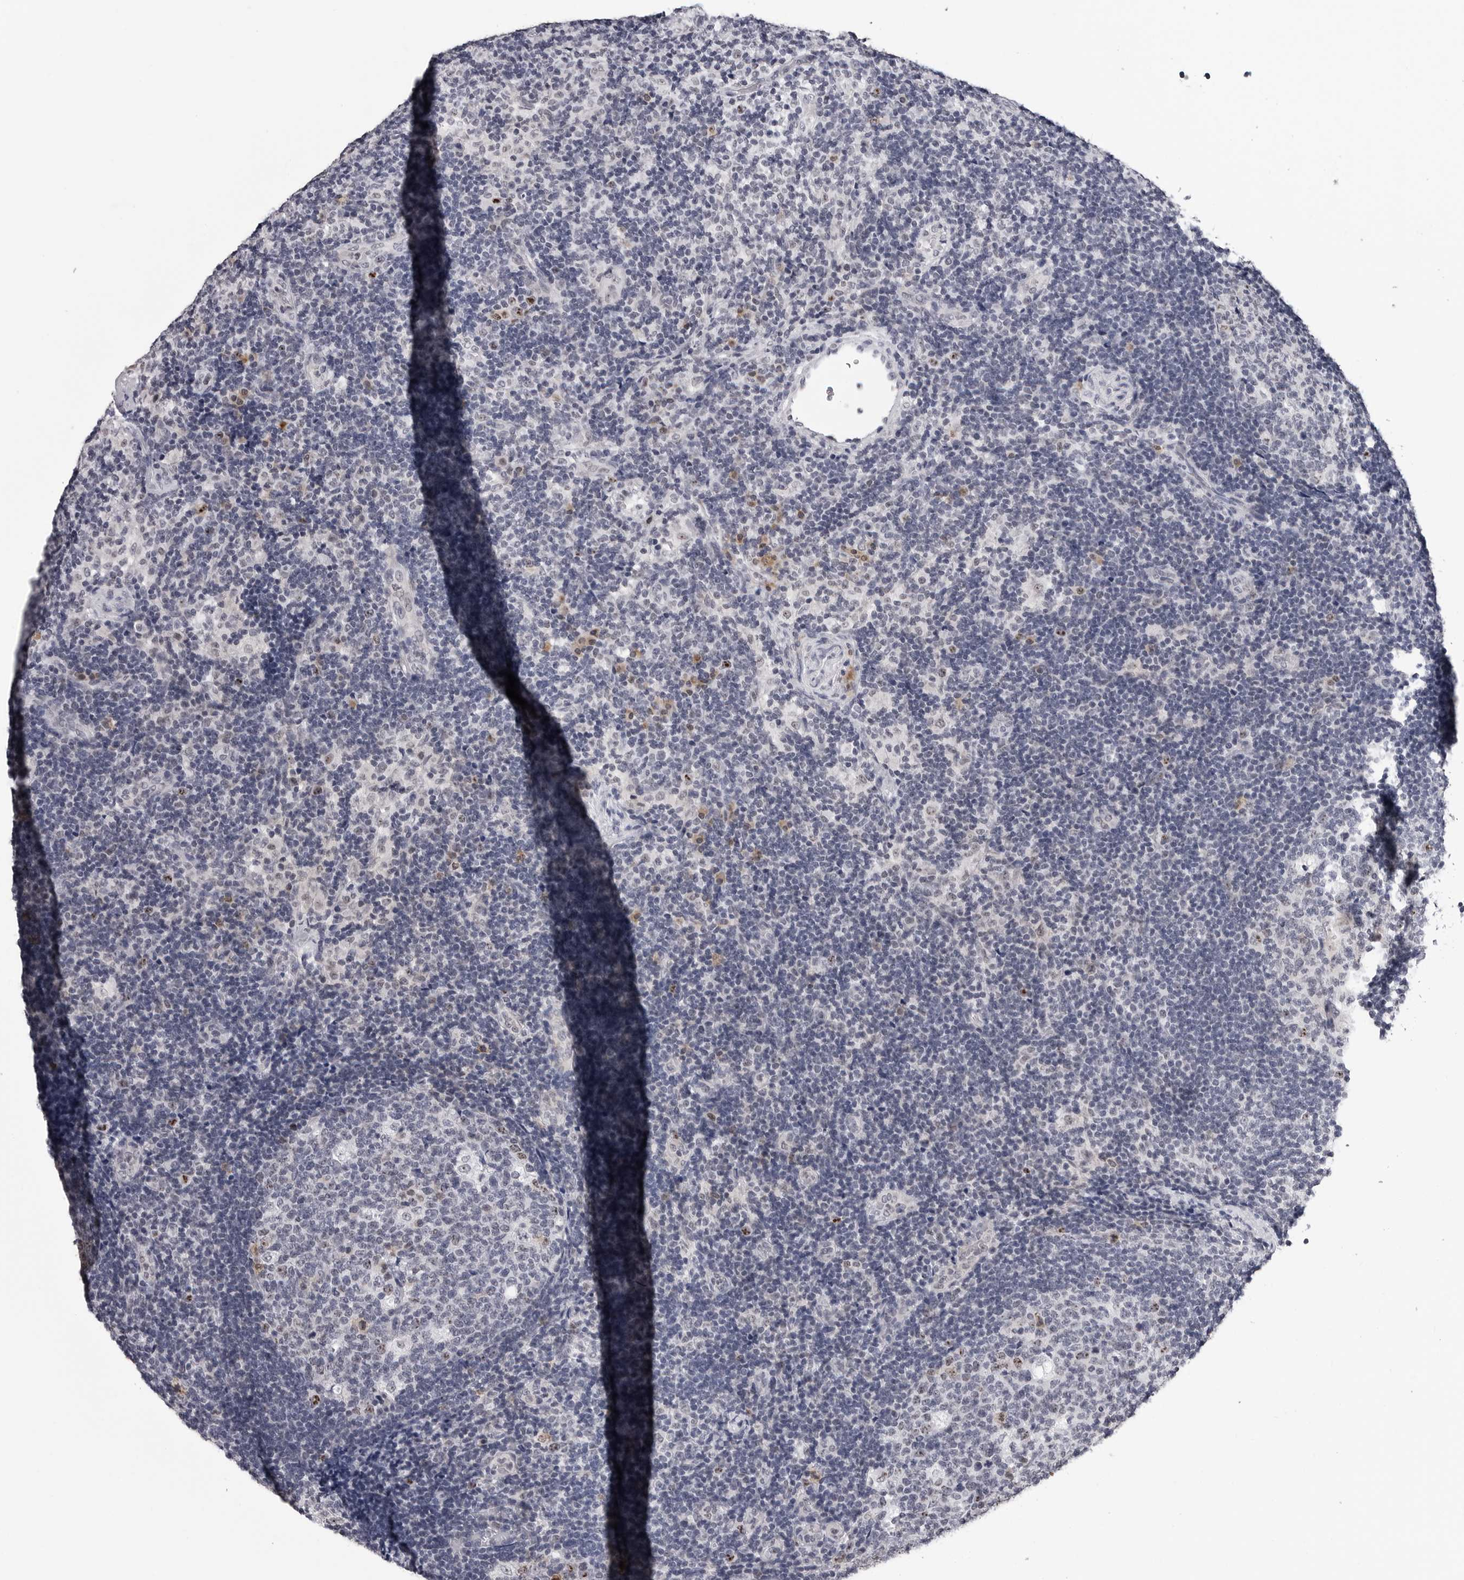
{"staining": {"intensity": "negative", "quantity": "none", "location": "none"}, "tissue": "lymph node", "cell_type": "Germinal center cells", "image_type": "normal", "snomed": [{"axis": "morphology", "description": "Normal tissue, NOS"}, {"axis": "topography", "description": "Lymph node"}], "caption": "High power microscopy photomicrograph of an immunohistochemistry (IHC) micrograph of benign lymph node, revealing no significant staining in germinal center cells.", "gene": "GNL2", "patient": {"sex": "female", "age": 22}}